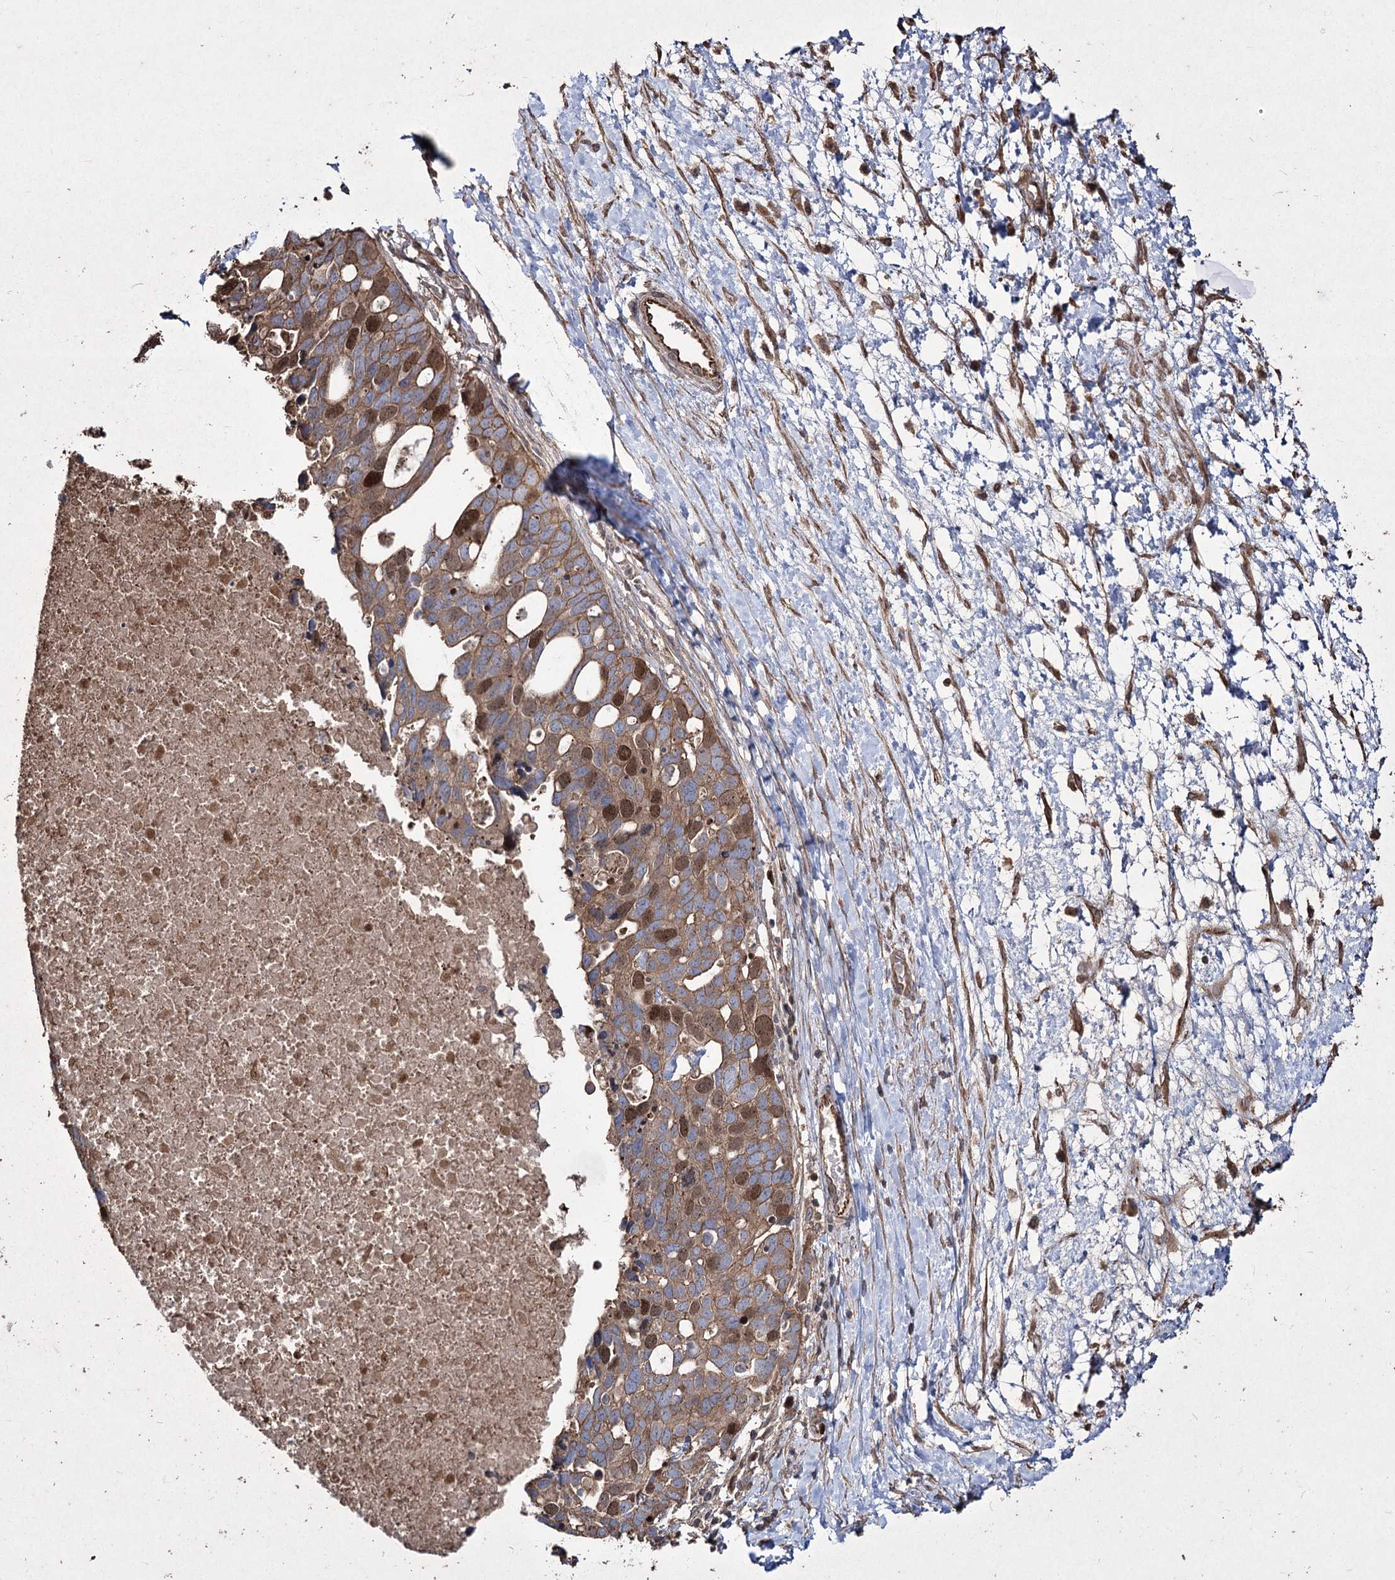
{"staining": {"intensity": "moderate", "quantity": ">75%", "location": "cytoplasmic/membranous,nuclear"}, "tissue": "ovarian cancer", "cell_type": "Tumor cells", "image_type": "cancer", "snomed": [{"axis": "morphology", "description": "Cystadenocarcinoma, serous, NOS"}, {"axis": "topography", "description": "Ovary"}], "caption": "Serous cystadenocarcinoma (ovarian) stained with a protein marker exhibits moderate staining in tumor cells.", "gene": "PRC1", "patient": {"sex": "female", "age": 54}}